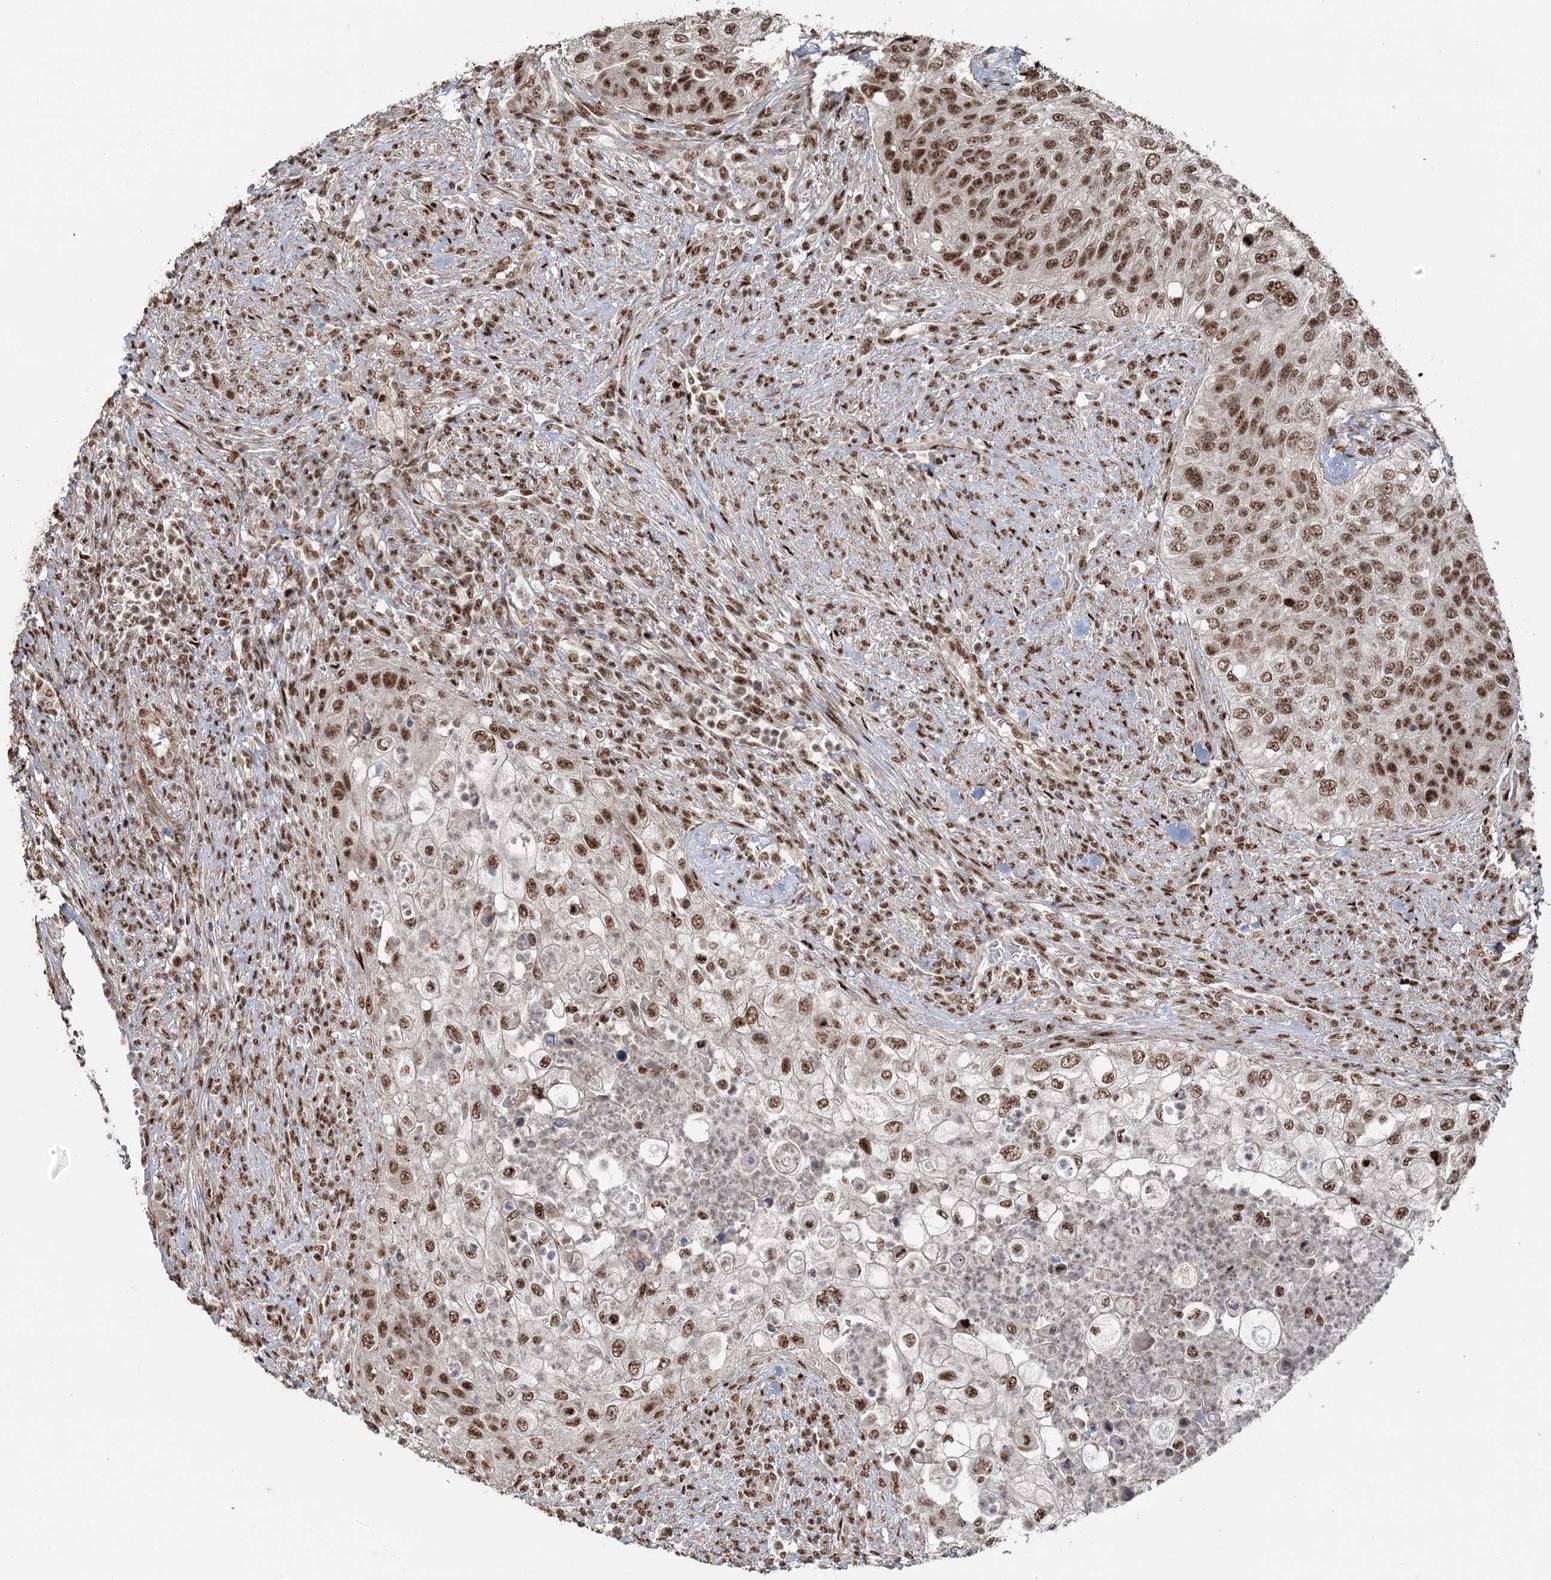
{"staining": {"intensity": "moderate", "quantity": ">75%", "location": "nuclear"}, "tissue": "urothelial cancer", "cell_type": "Tumor cells", "image_type": "cancer", "snomed": [{"axis": "morphology", "description": "Urothelial carcinoma, High grade"}, {"axis": "topography", "description": "Urinary bladder"}], "caption": "Urothelial cancer stained with immunohistochemistry (IHC) displays moderate nuclear expression in about >75% of tumor cells. The staining is performed using DAB brown chromogen to label protein expression. The nuclei are counter-stained blue using hematoxylin.", "gene": "EXOSC8", "patient": {"sex": "female", "age": 60}}